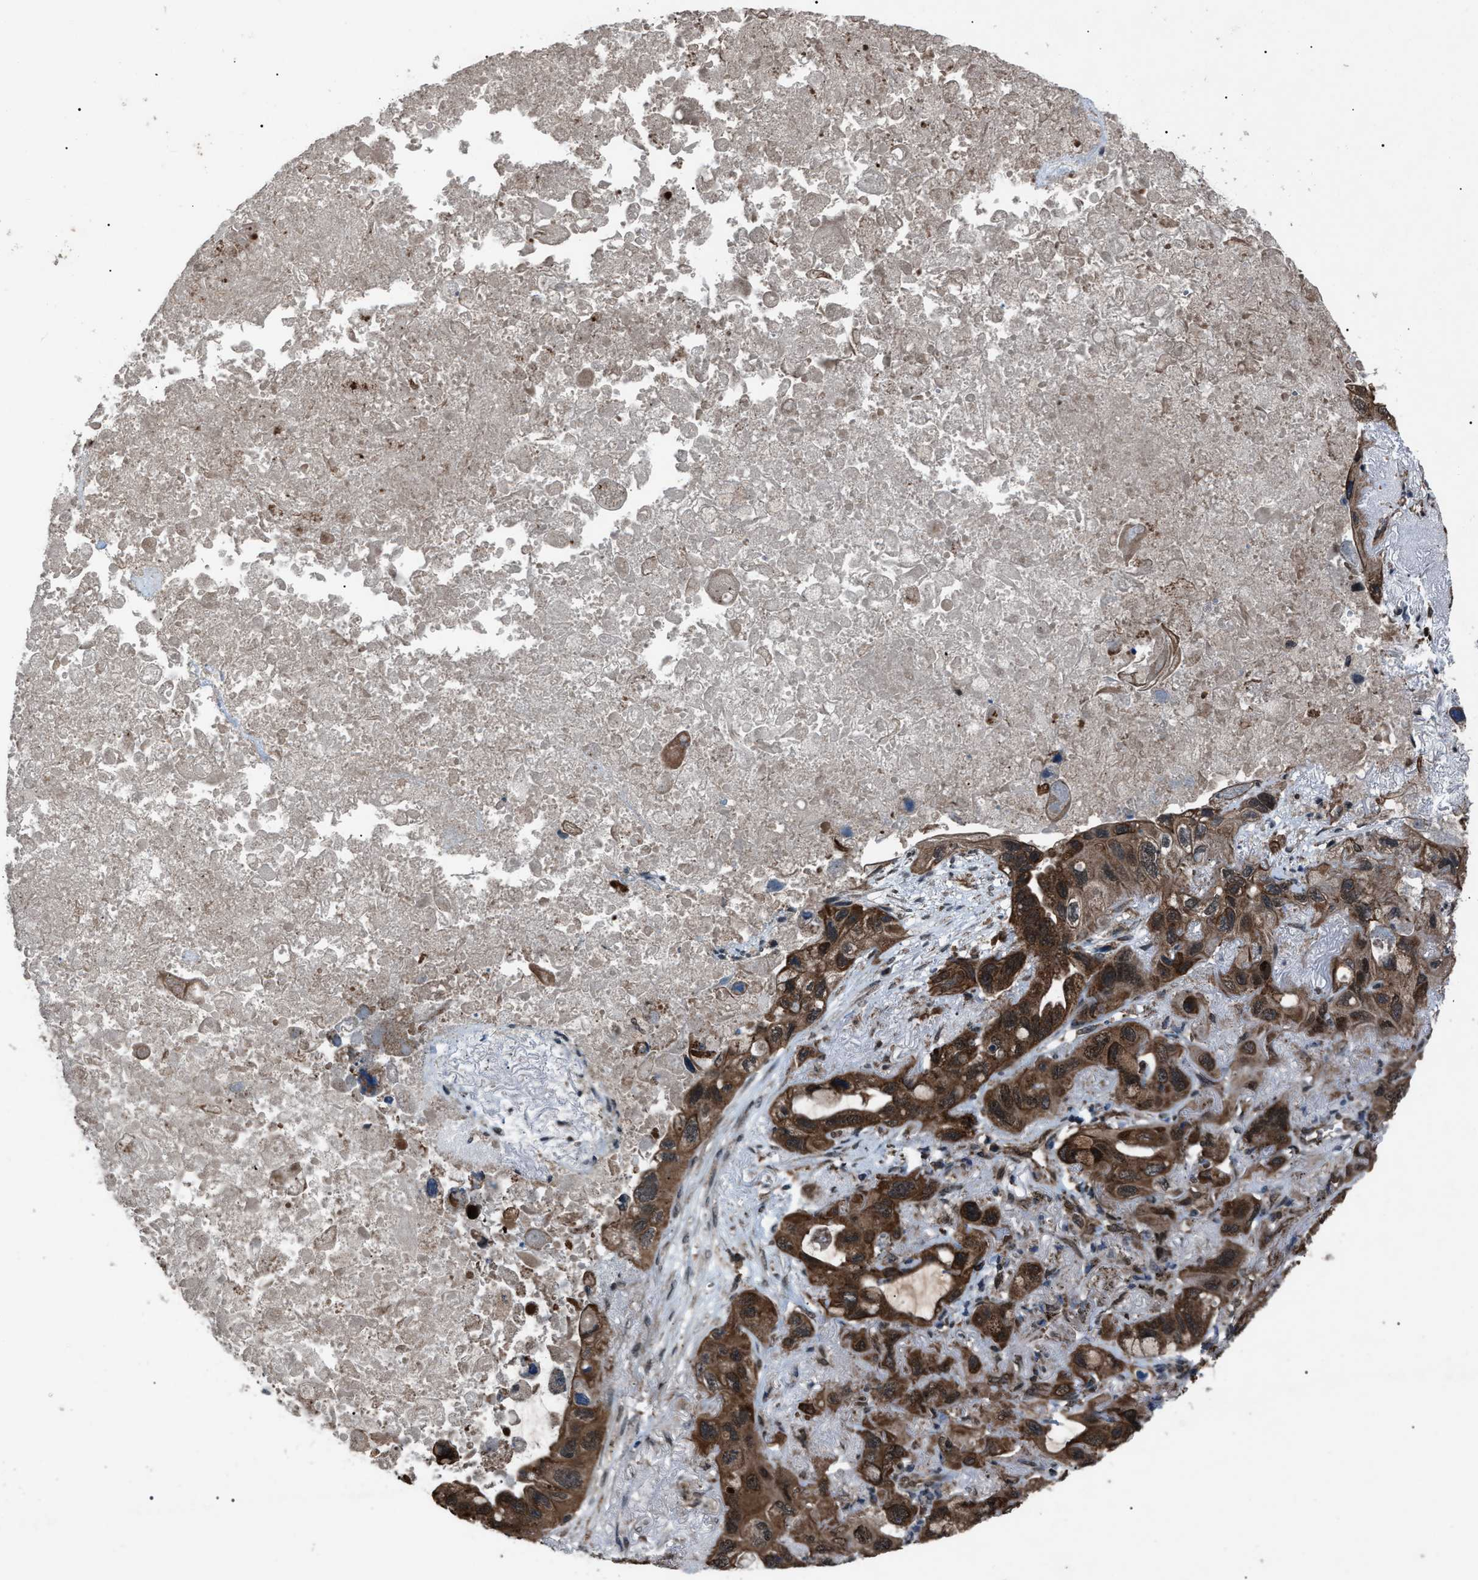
{"staining": {"intensity": "strong", "quantity": ">75%", "location": "cytoplasmic/membranous"}, "tissue": "lung cancer", "cell_type": "Tumor cells", "image_type": "cancer", "snomed": [{"axis": "morphology", "description": "Squamous cell carcinoma, NOS"}, {"axis": "topography", "description": "Lung"}], "caption": "Squamous cell carcinoma (lung) was stained to show a protein in brown. There is high levels of strong cytoplasmic/membranous positivity in about >75% of tumor cells.", "gene": "ZFAND2A", "patient": {"sex": "female", "age": 73}}